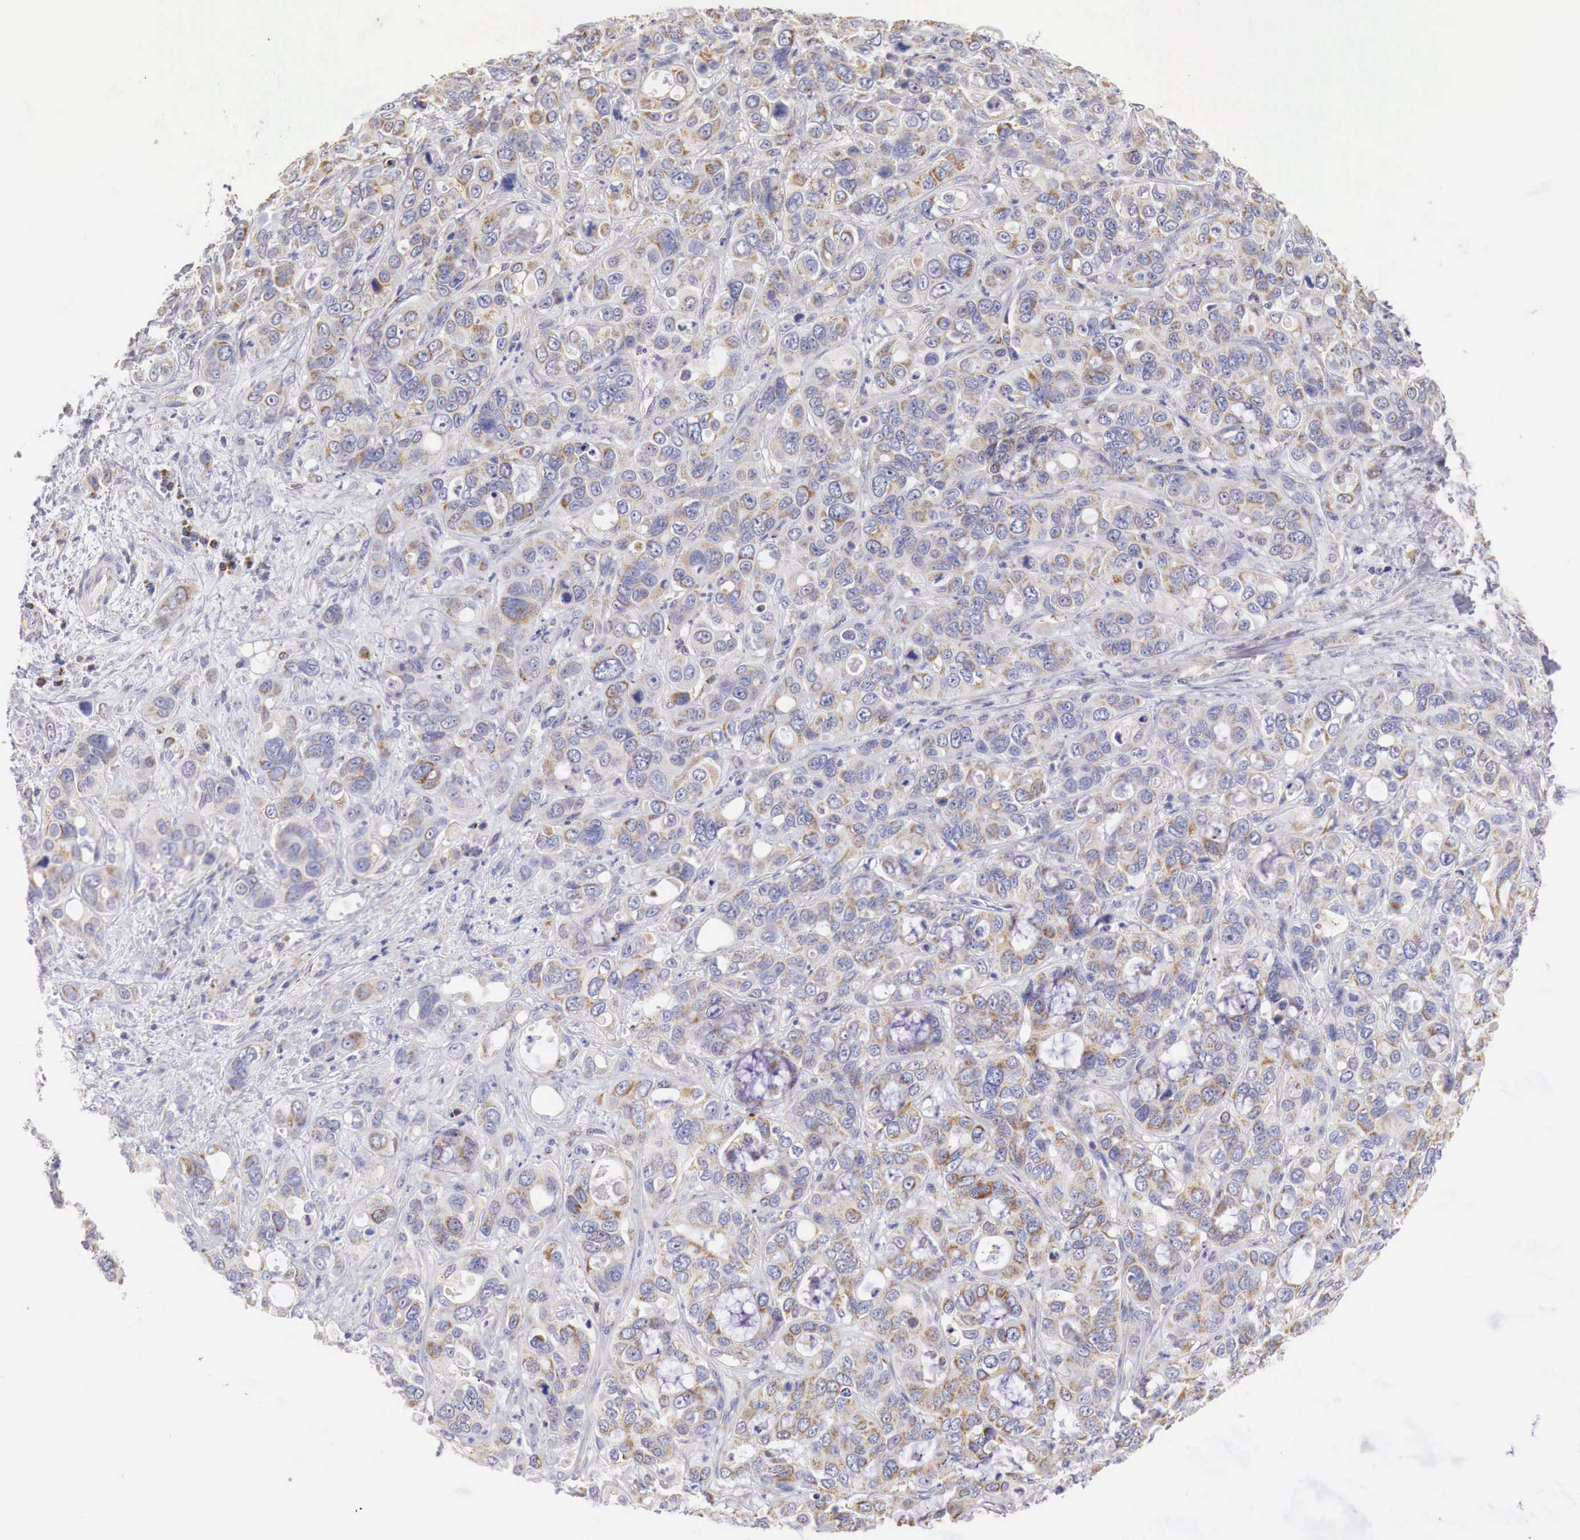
{"staining": {"intensity": "weak", "quantity": "25%-75%", "location": "cytoplasmic/membranous"}, "tissue": "liver cancer", "cell_type": "Tumor cells", "image_type": "cancer", "snomed": [{"axis": "morphology", "description": "Cholangiocarcinoma"}, {"axis": "topography", "description": "Liver"}], "caption": "IHC photomicrograph of neoplastic tissue: human liver cancer (cholangiocarcinoma) stained using immunohistochemistry (IHC) demonstrates low levels of weak protein expression localized specifically in the cytoplasmic/membranous of tumor cells, appearing as a cytoplasmic/membranous brown color.", "gene": "IDH3G", "patient": {"sex": "female", "age": 79}}